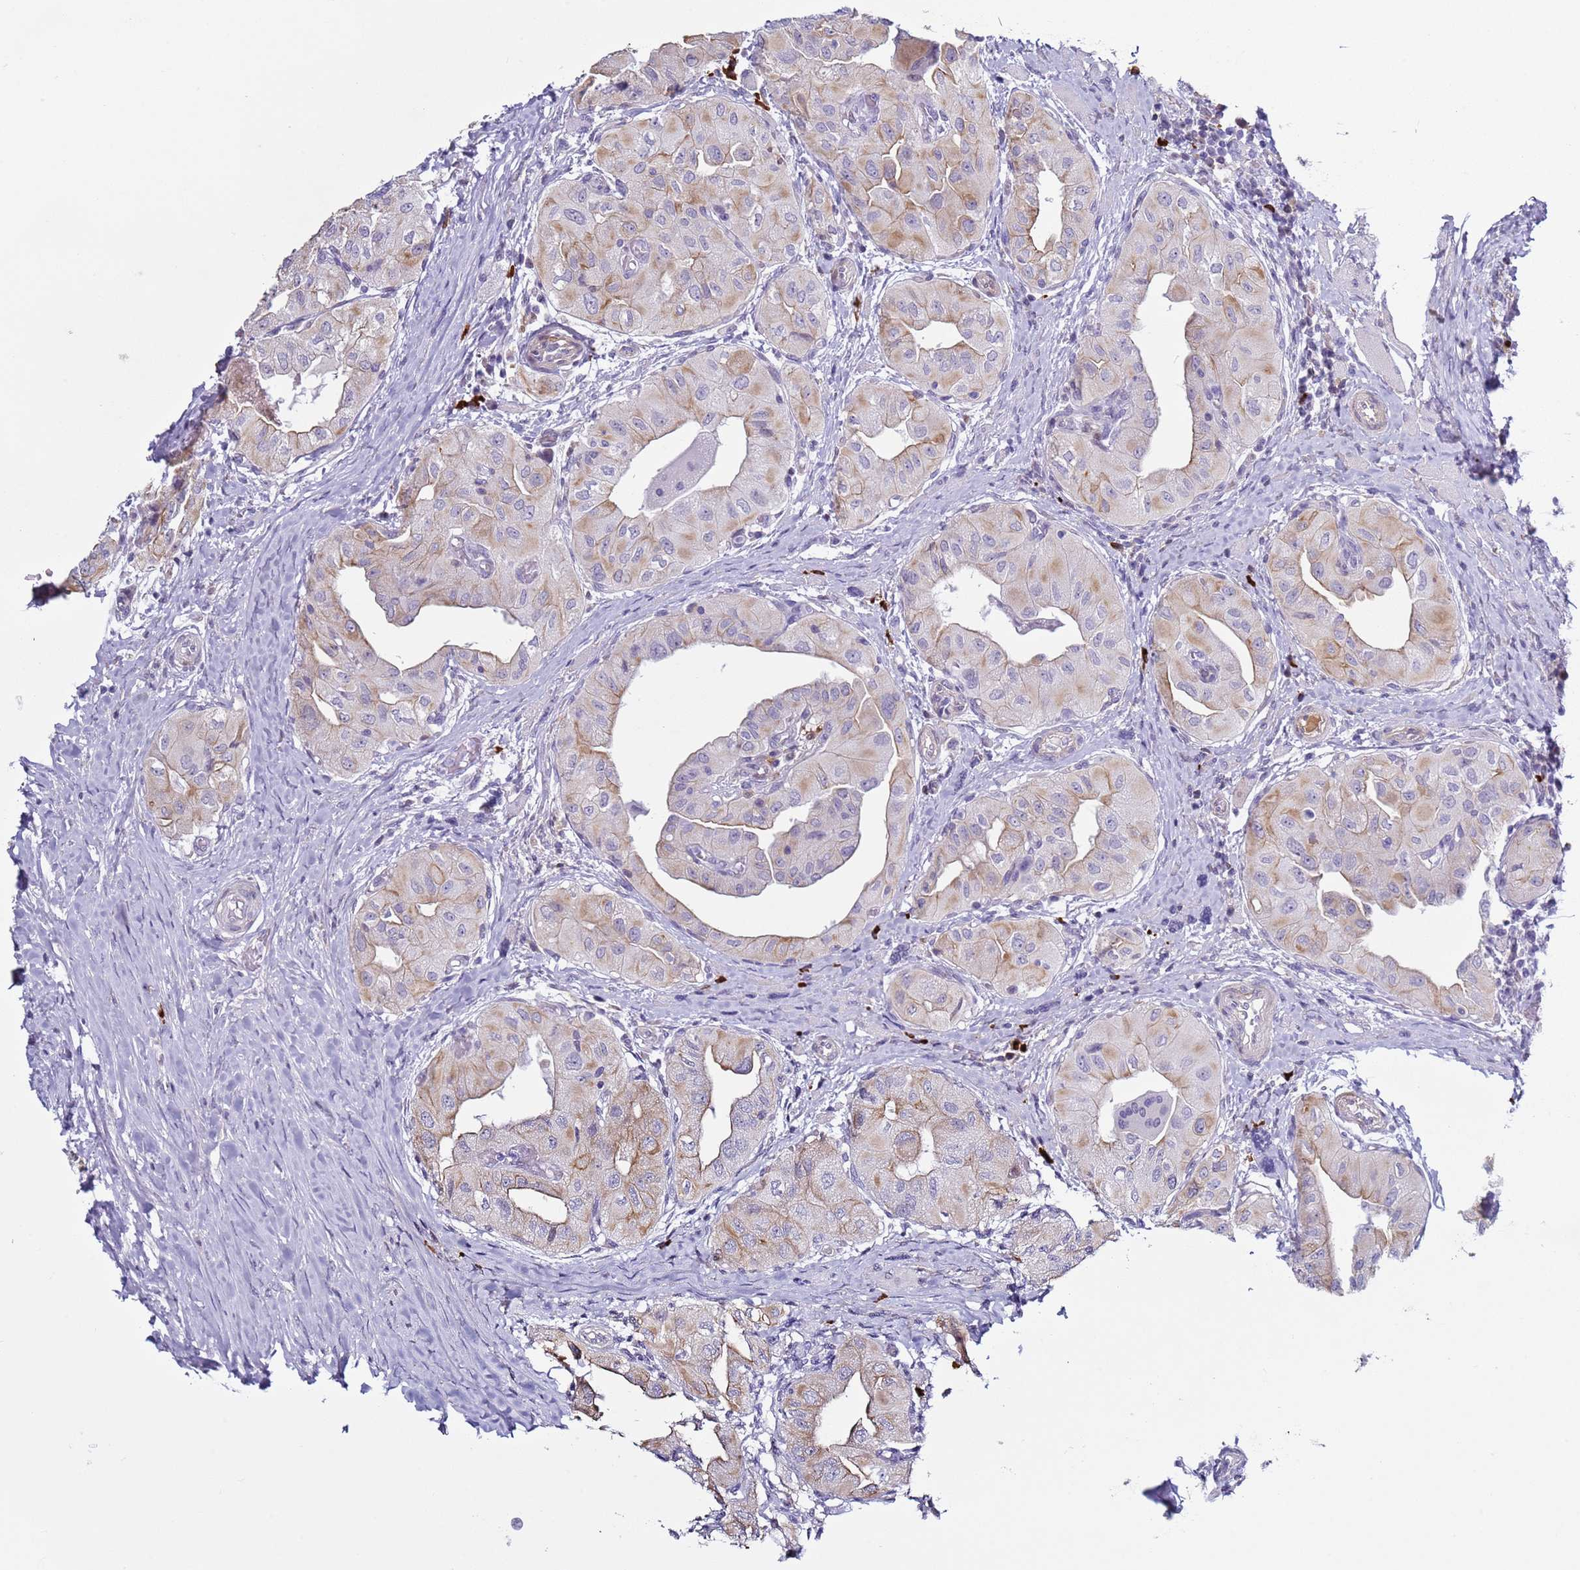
{"staining": {"intensity": "moderate", "quantity": "25%-75%", "location": "cytoplasmic/membranous"}, "tissue": "thyroid cancer", "cell_type": "Tumor cells", "image_type": "cancer", "snomed": [{"axis": "morphology", "description": "Papillary adenocarcinoma, NOS"}, {"axis": "topography", "description": "Thyroid gland"}], "caption": "This photomicrograph displays IHC staining of thyroid cancer, with medium moderate cytoplasmic/membranous expression in approximately 25%-75% of tumor cells.", "gene": "NPAP1", "patient": {"sex": "female", "age": 59}}